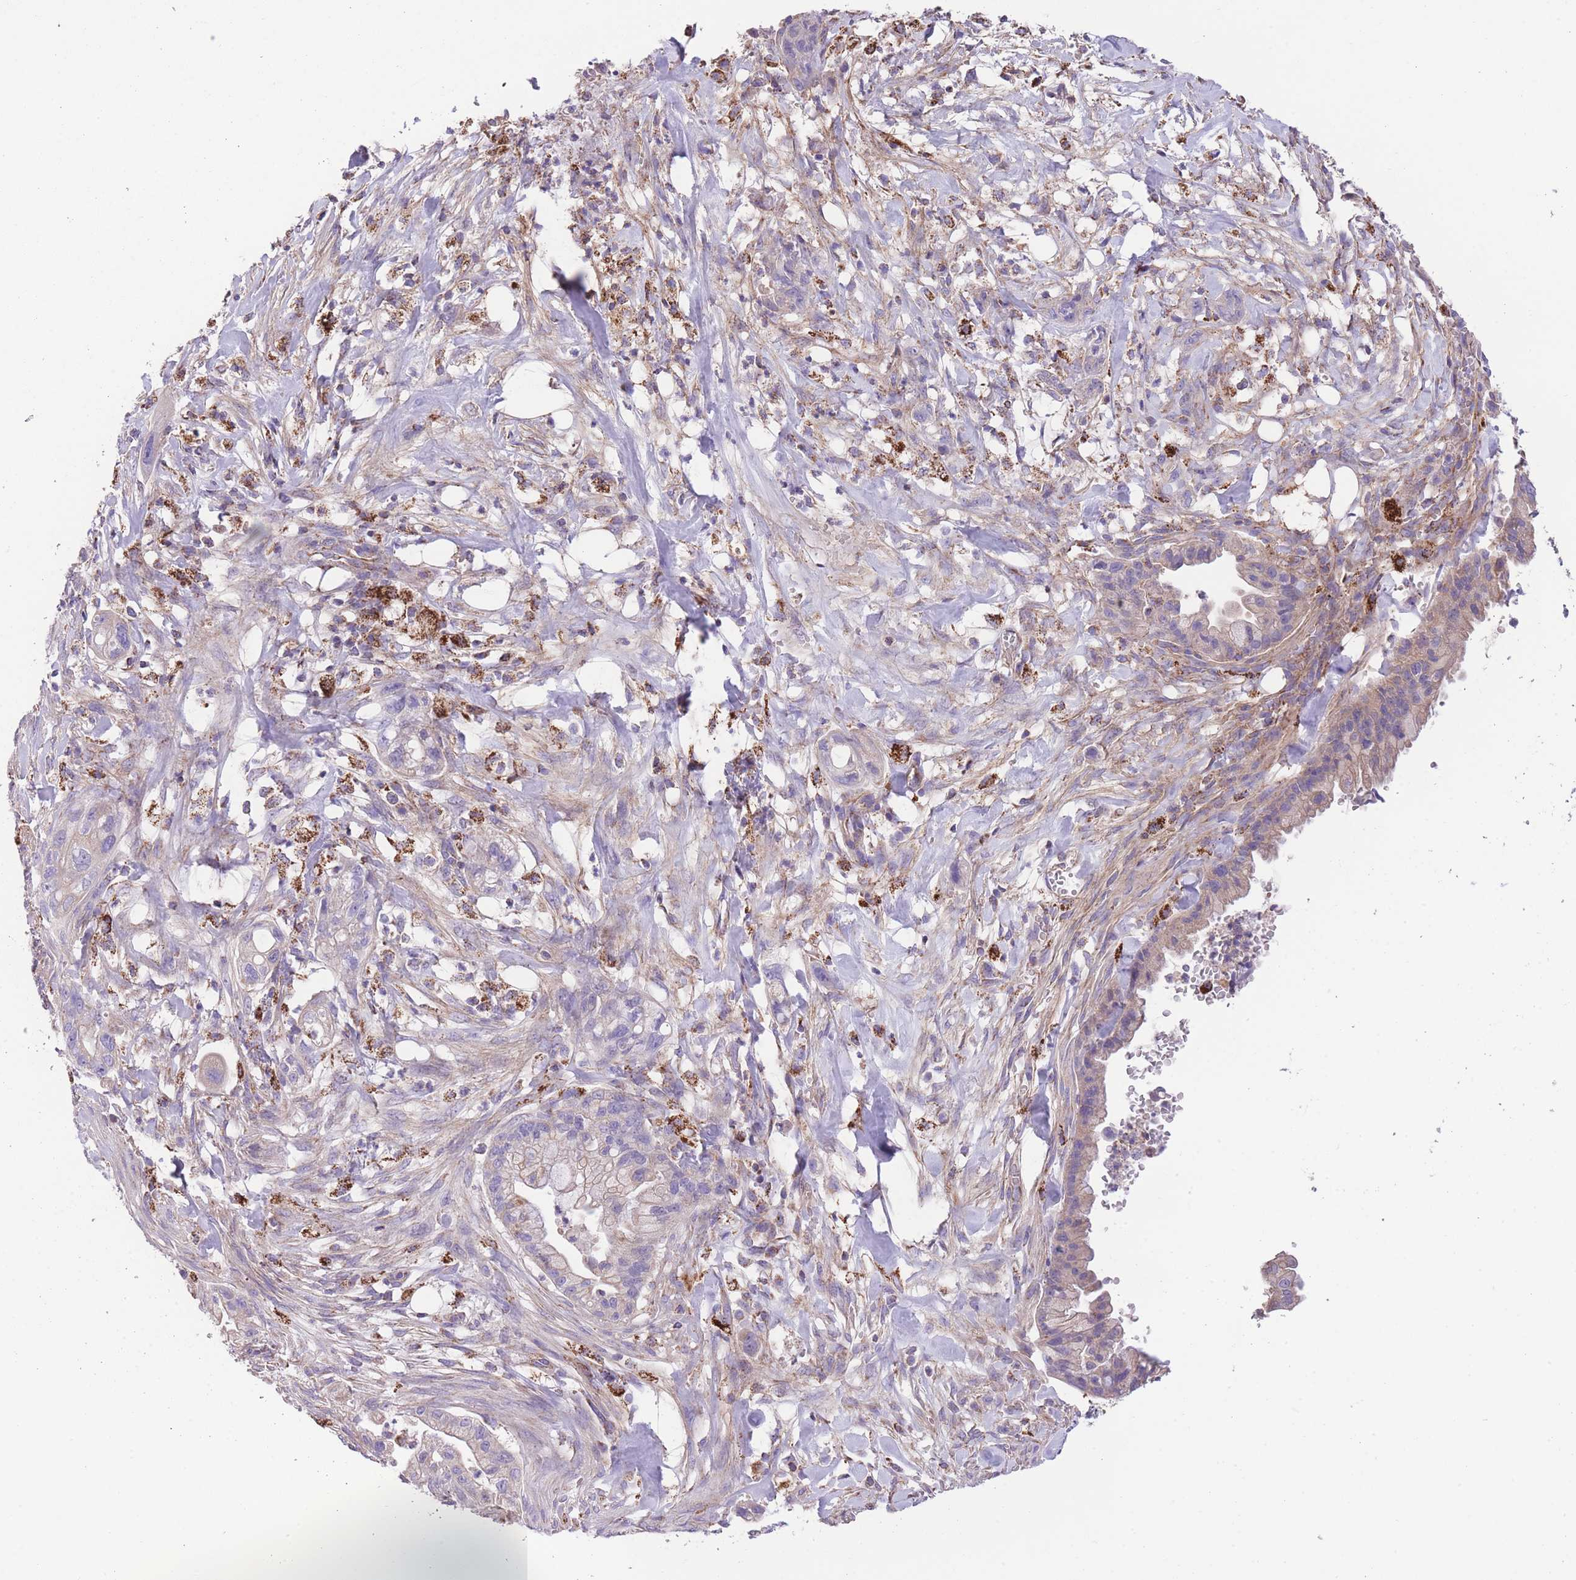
{"staining": {"intensity": "negative", "quantity": "none", "location": "none"}, "tissue": "pancreatic cancer", "cell_type": "Tumor cells", "image_type": "cancer", "snomed": [{"axis": "morphology", "description": "Adenocarcinoma, NOS"}, {"axis": "topography", "description": "Pancreas"}], "caption": "The immunohistochemistry image has no significant positivity in tumor cells of pancreatic cancer (adenocarcinoma) tissue. (DAB immunohistochemistry (IHC), high magnification).", "gene": "ST3GAL3", "patient": {"sex": "male", "age": 44}}